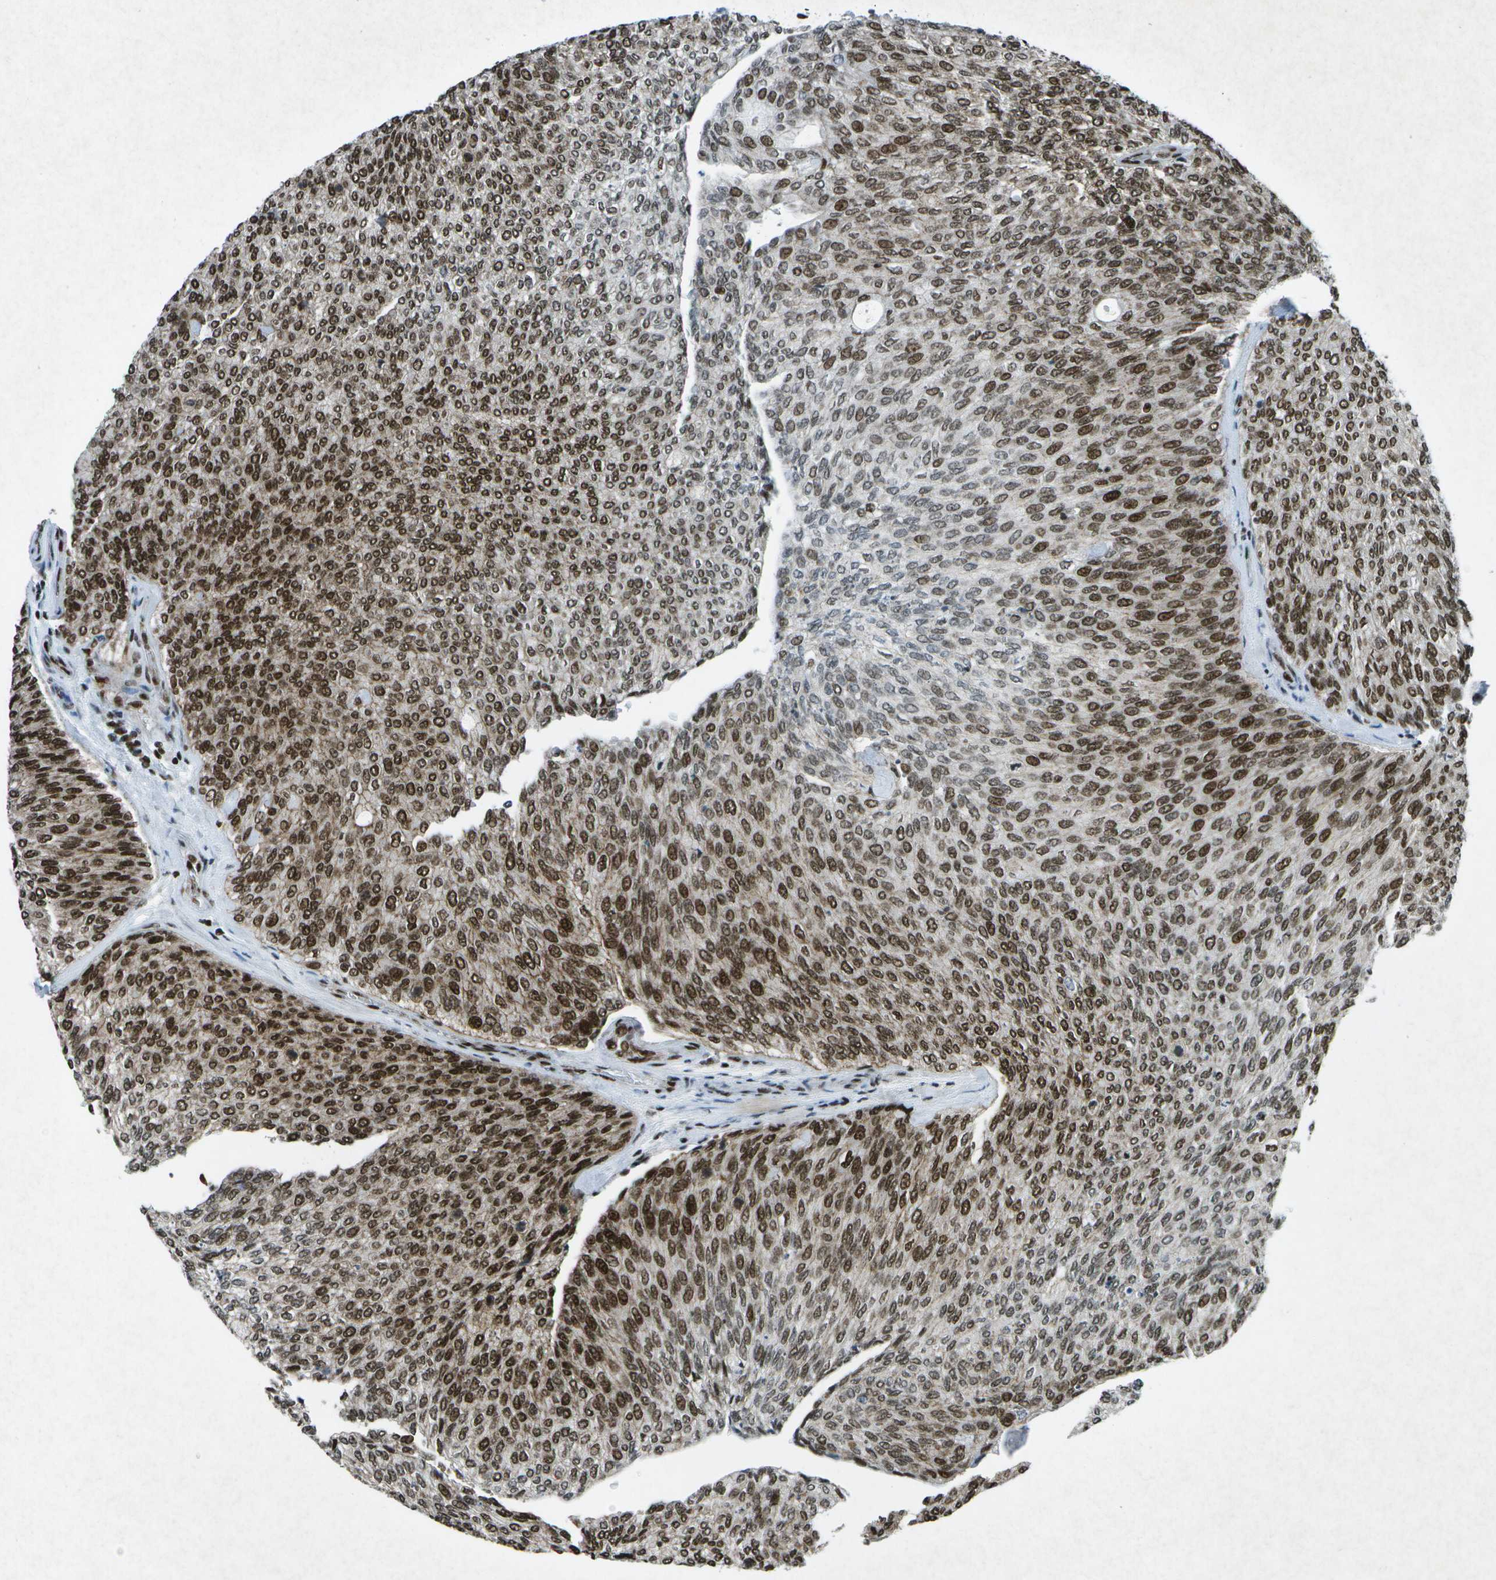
{"staining": {"intensity": "strong", "quantity": ">75%", "location": "nuclear"}, "tissue": "urothelial cancer", "cell_type": "Tumor cells", "image_type": "cancer", "snomed": [{"axis": "morphology", "description": "Urothelial carcinoma, Low grade"}, {"axis": "topography", "description": "Urinary bladder"}], "caption": "A brown stain labels strong nuclear staining of a protein in human urothelial carcinoma (low-grade) tumor cells.", "gene": "MTA2", "patient": {"sex": "female", "age": 79}}